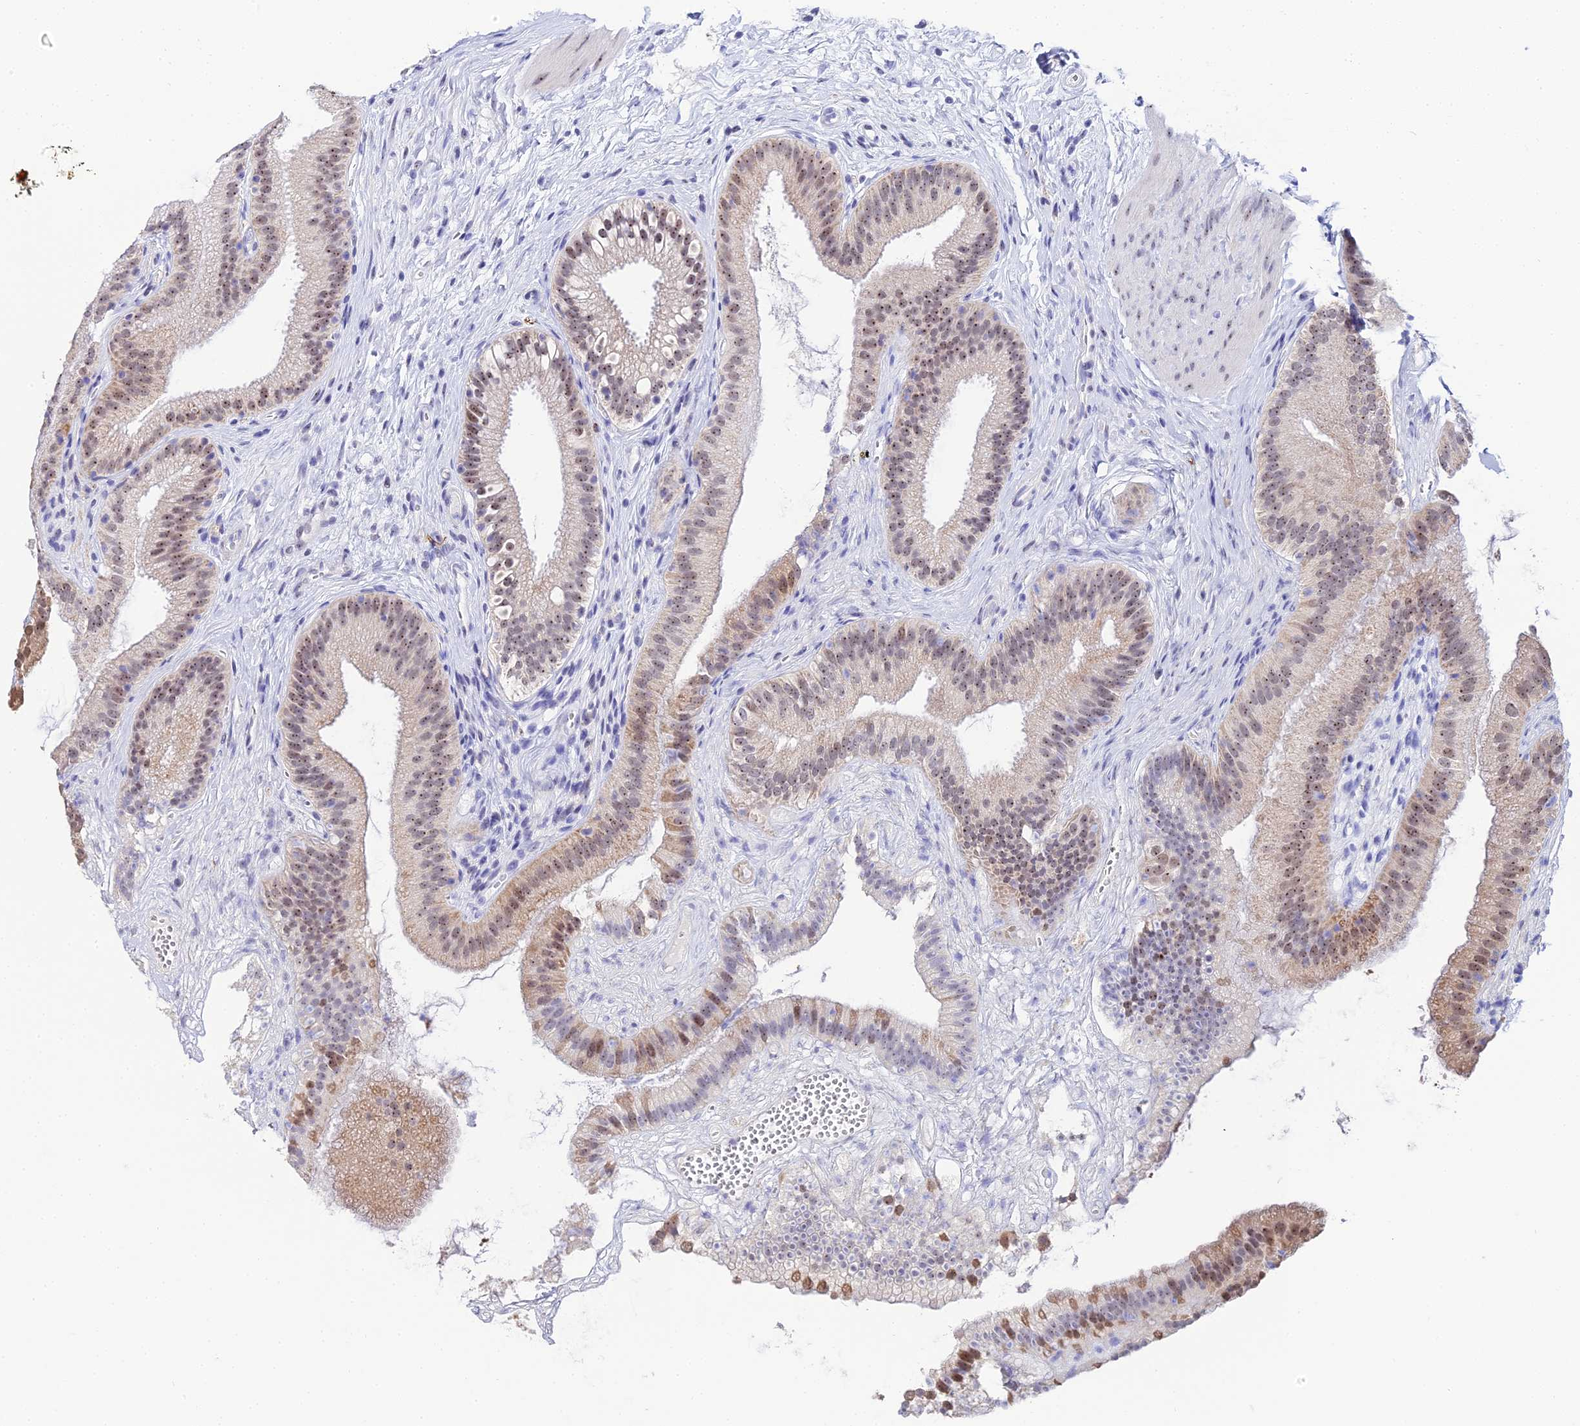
{"staining": {"intensity": "moderate", "quantity": "25%-75%", "location": "cytoplasmic/membranous,nuclear"}, "tissue": "gallbladder", "cell_type": "Glandular cells", "image_type": "normal", "snomed": [{"axis": "morphology", "description": "Normal tissue, NOS"}, {"axis": "topography", "description": "Gallbladder"}], "caption": "Protein staining demonstrates moderate cytoplasmic/membranous,nuclear expression in about 25%-75% of glandular cells in normal gallbladder.", "gene": "PLPP4", "patient": {"sex": "female", "age": 54}}